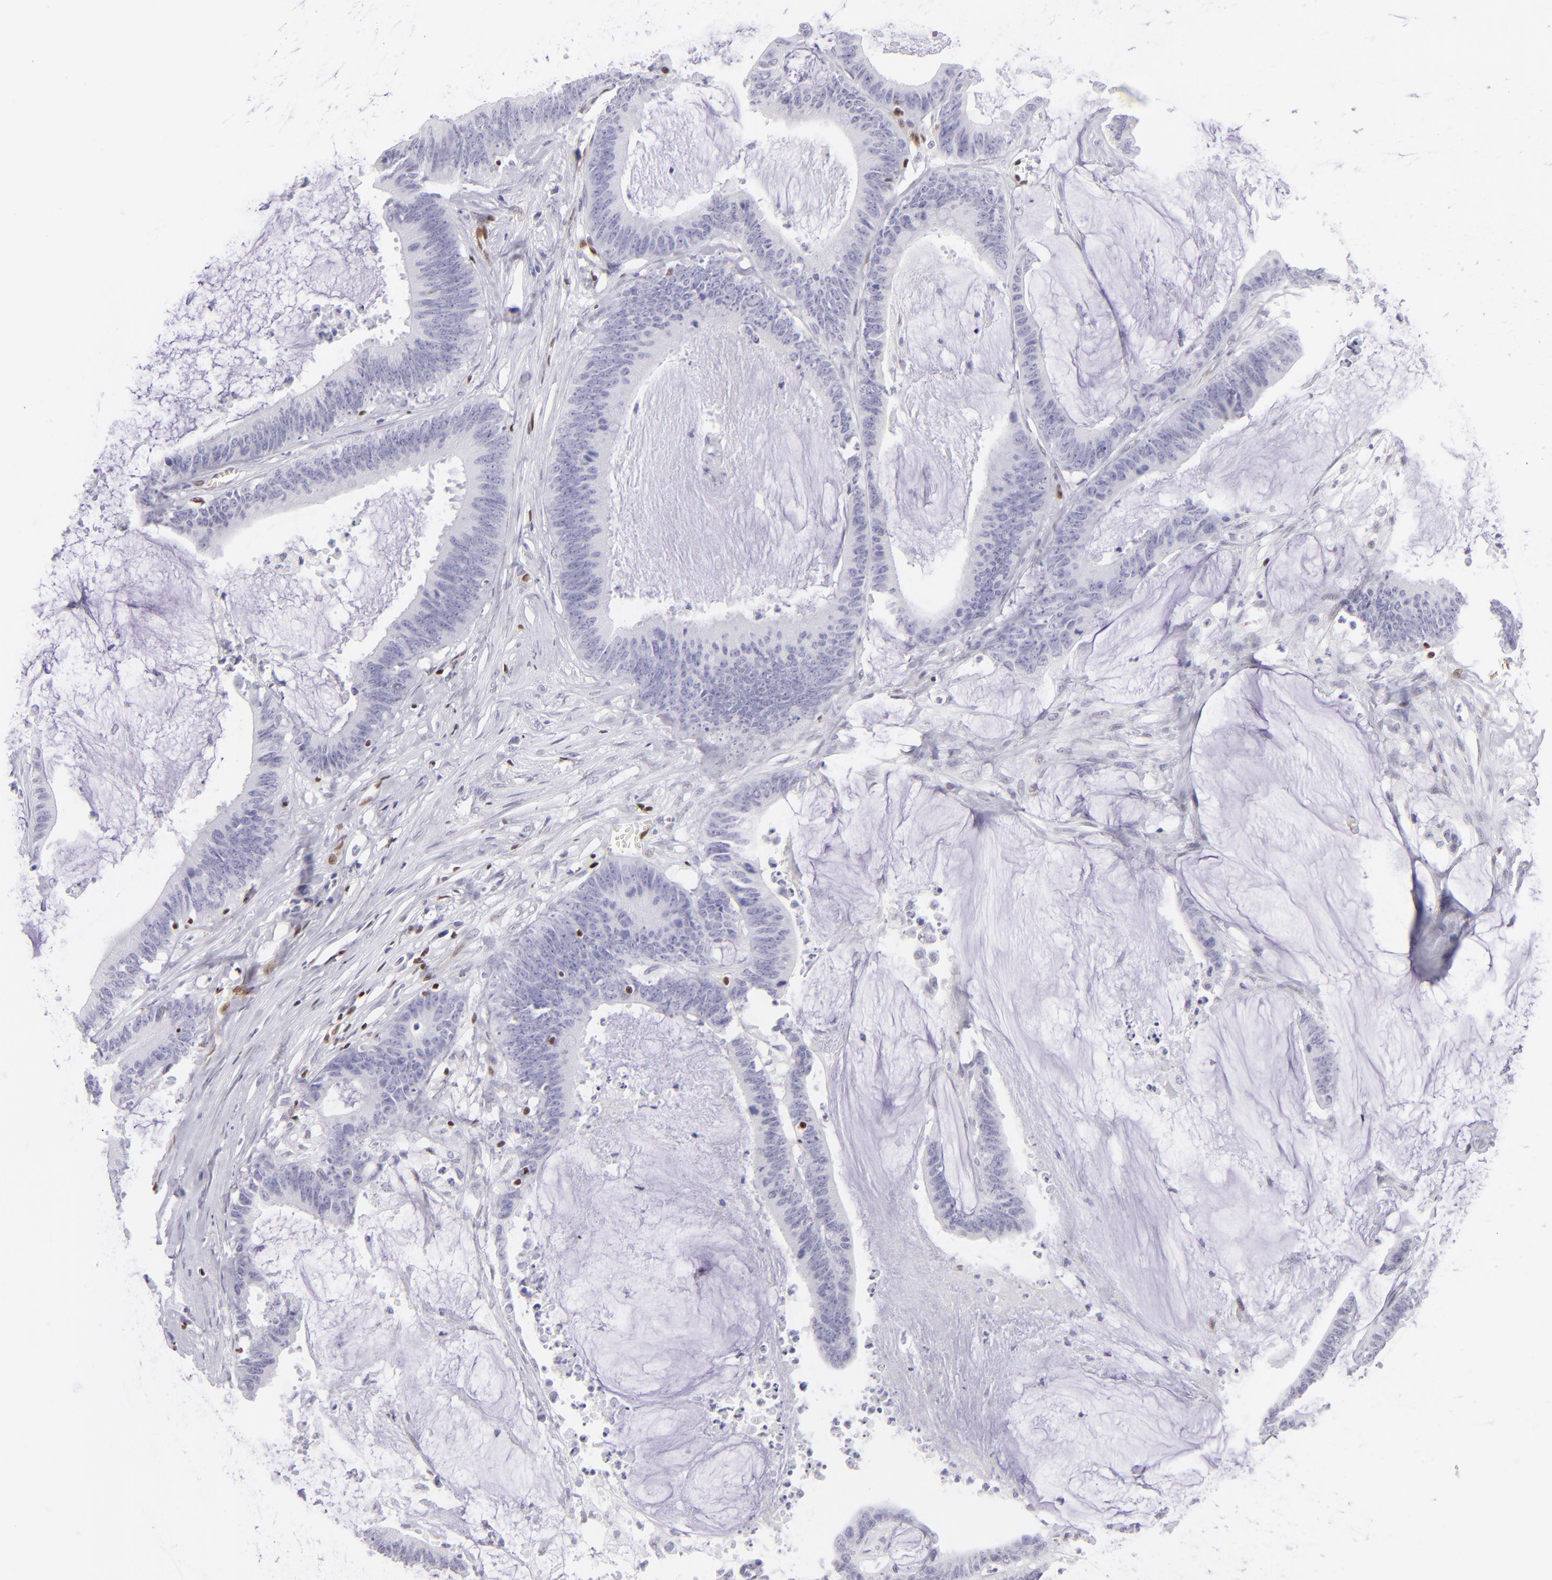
{"staining": {"intensity": "negative", "quantity": "none", "location": "none"}, "tissue": "colorectal cancer", "cell_type": "Tumor cells", "image_type": "cancer", "snomed": [{"axis": "morphology", "description": "Adenocarcinoma, NOS"}, {"axis": "topography", "description": "Rectum"}], "caption": "A high-resolution micrograph shows immunohistochemistry (IHC) staining of colorectal cancer, which shows no significant positivity in tumor cells.", "gene": "ETS1", "patient": {"sex": "female", "age": 66}}